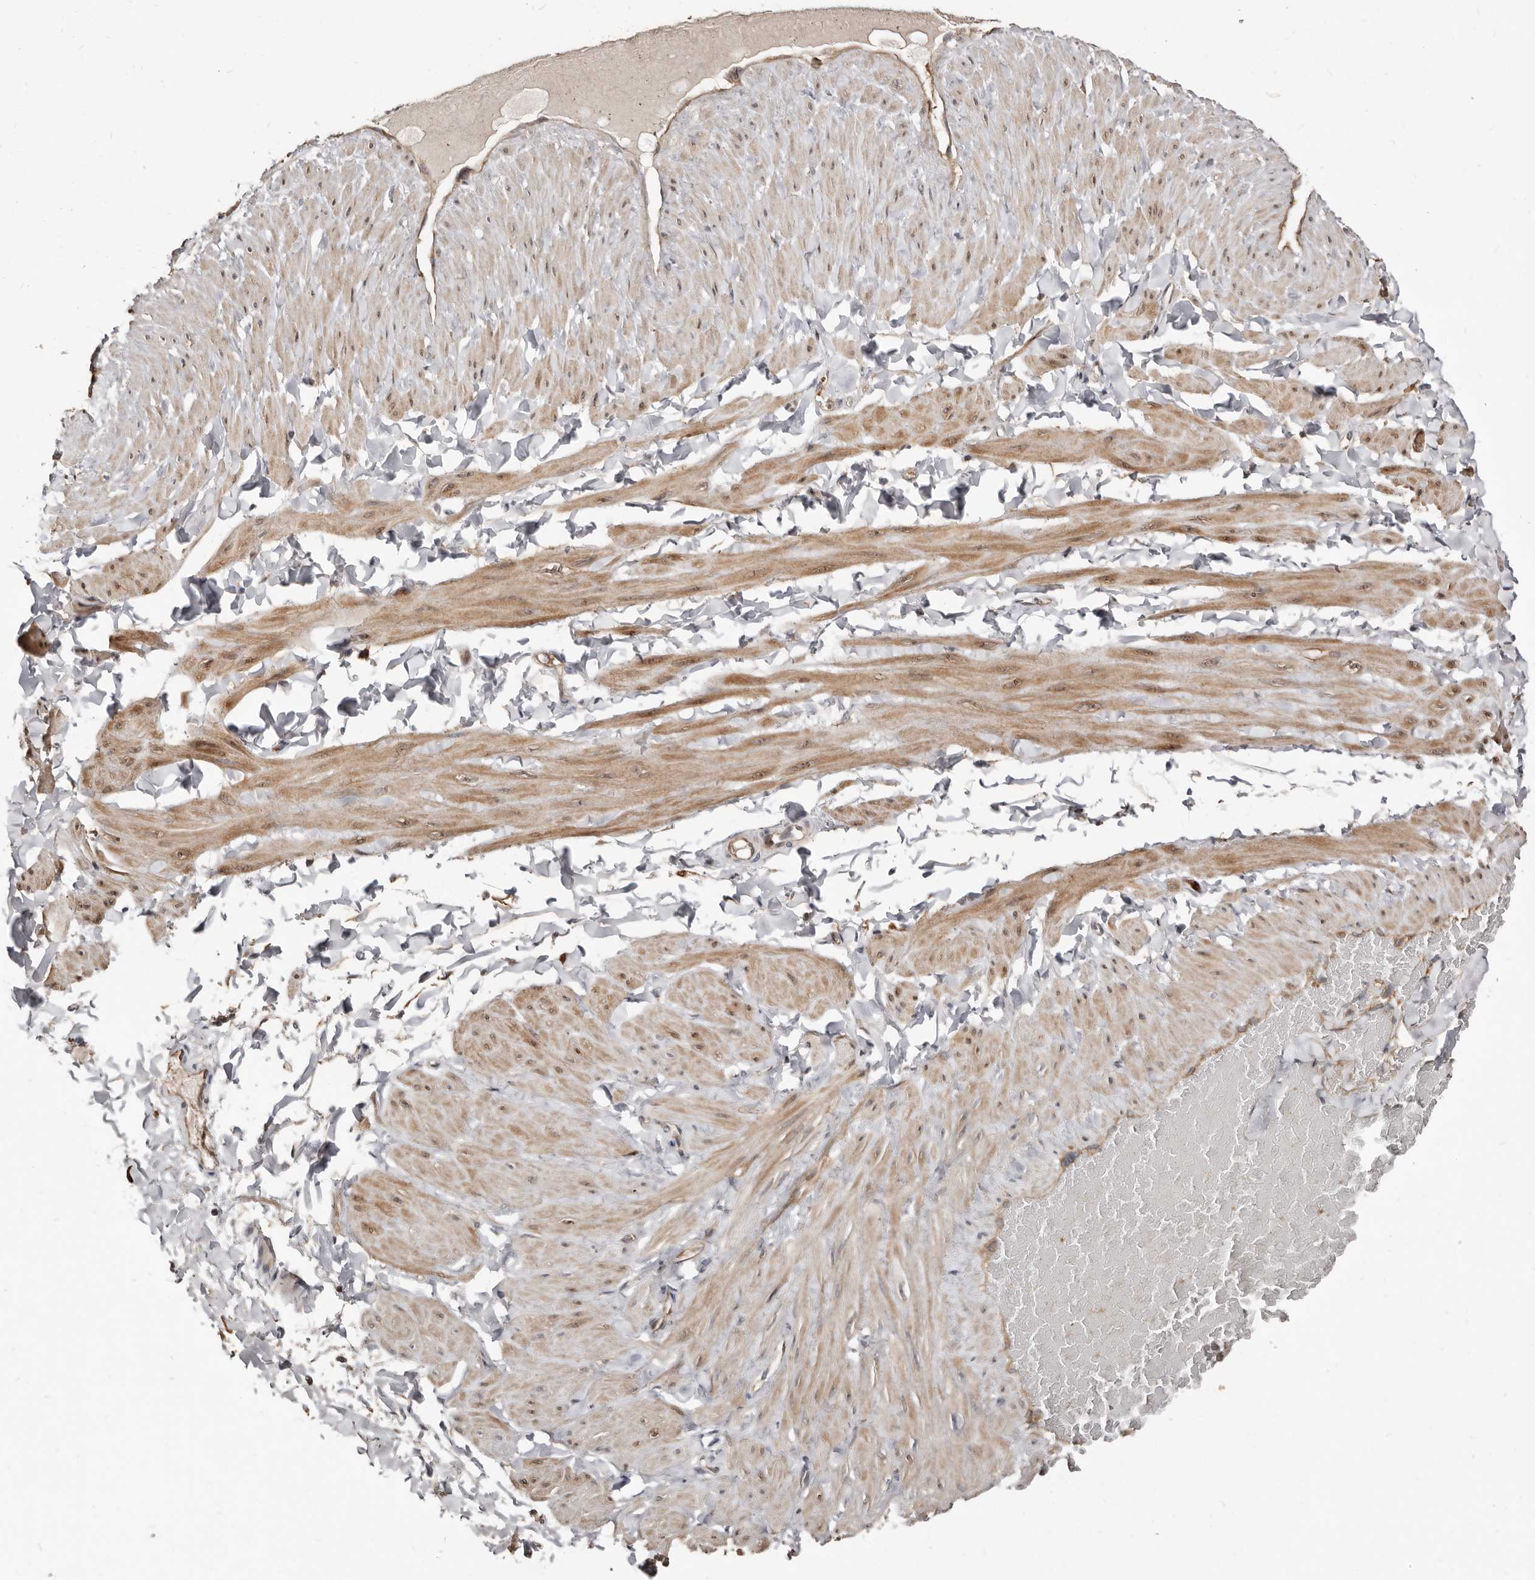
{"staining": {"intensity": "weak", "quantity": "25%-75%", "location": "cytoplasmic/membranous"}, "tissue": "adipose tissue", "cell_type": "Adipocytes", "image_type": "normal", "snomed": [{"axis": "morphology", "description": "Normal tissue, NOS"}, {"axis": "topography", "description": "Adipose tissue"}, {"axis": "topography", "description": "Vascular tissue"}, {"axis": "topography", "description": "Peripheral nerve tissue"}], "caption": "Human adipose tissue stained for a protein (brown) displays weak cytoplasmic/membranous positive staining in approximately 25%-75% of adipocytes.", "gene": "SMYD4", "patient": {"sex": "male", "age": 25}}